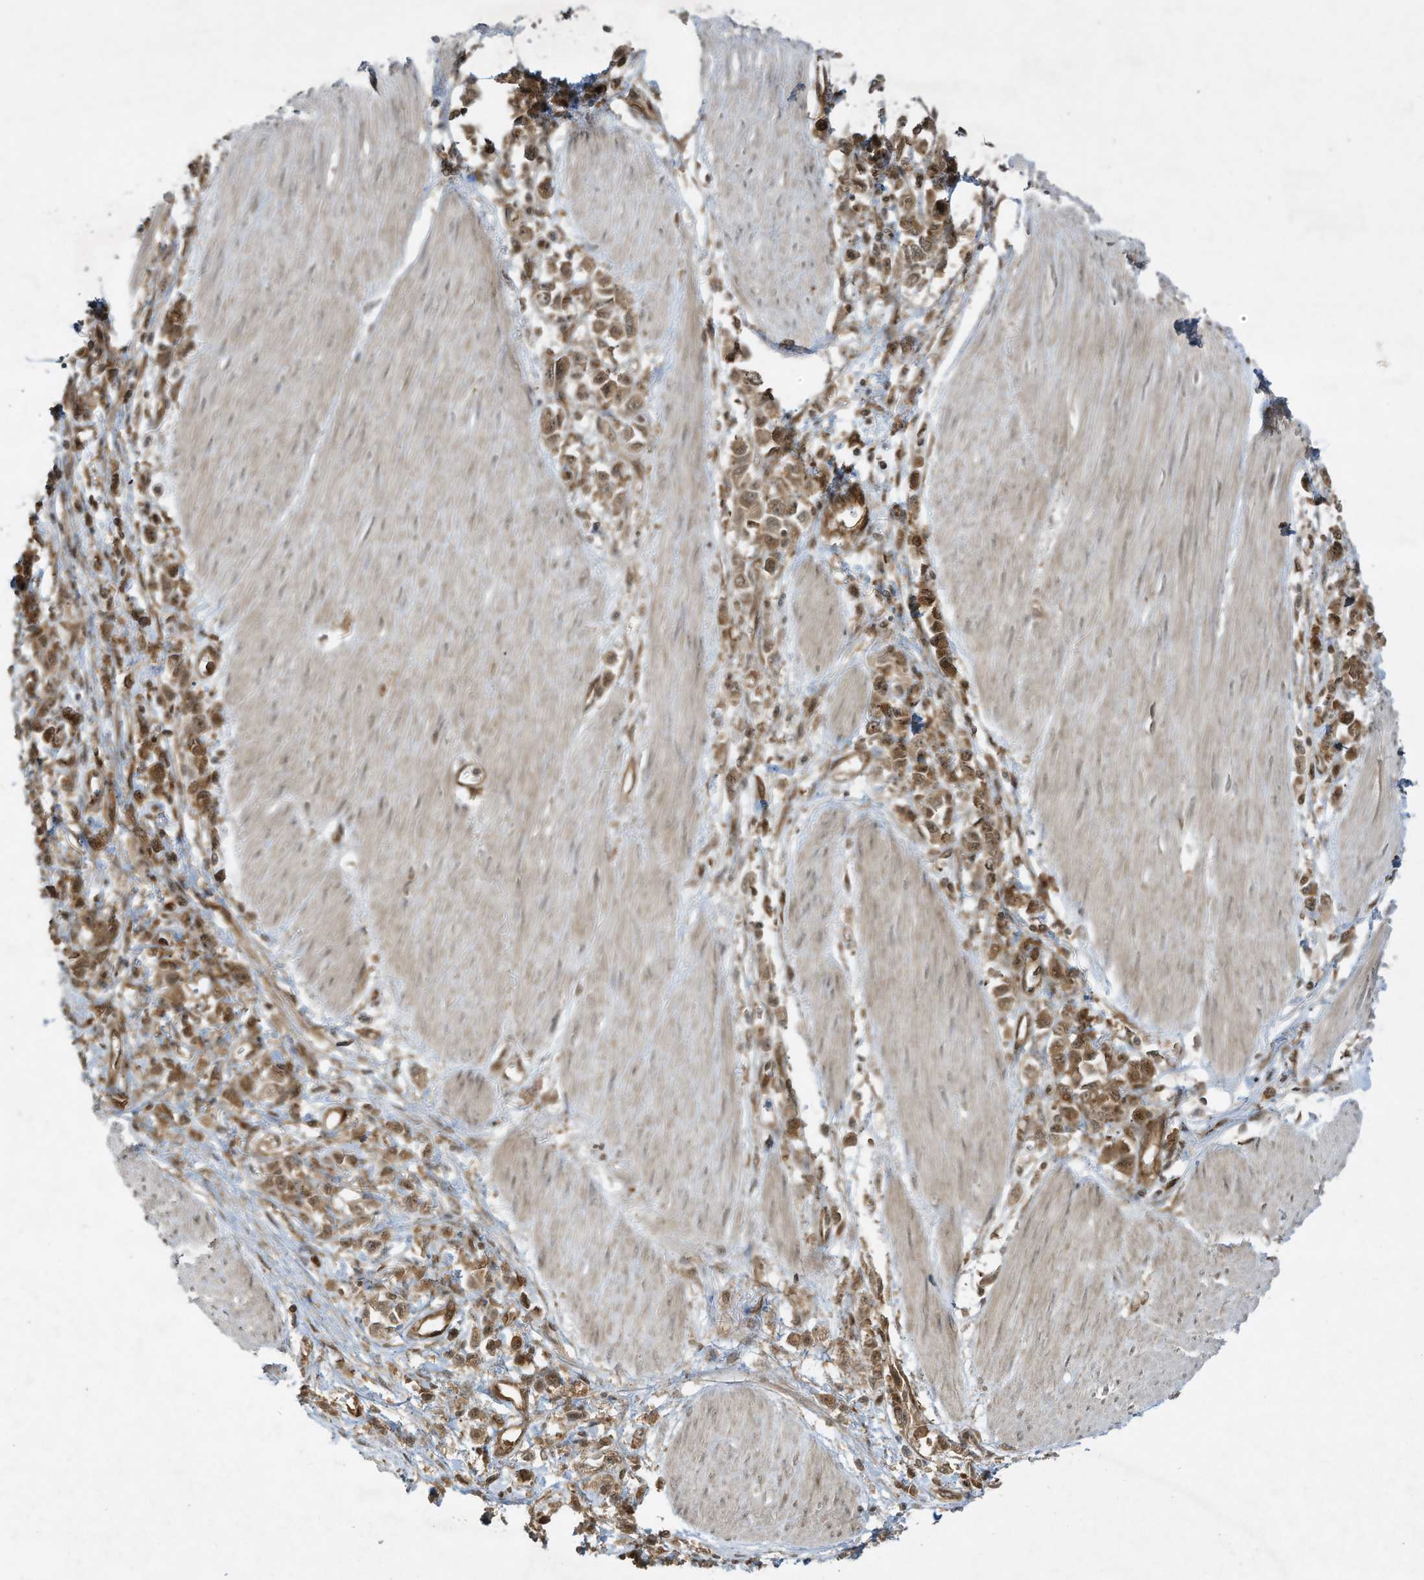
{"staining": {"intensity": "moderate", "quantity": ">75%", "location": "cytoplasmic/membranous,nuclear"}, "tissue": "stomach cancer", "cell_type": "Tumor cells", "image_type": "cancer", "snomed": [{"axis": "morphology", "description": "Adenocarcinoma, NOS"}, {"axis": "topography", "description": "Stomach"}], "caption": "Immunohistochemical staining of human stomach adenocarcinoma exhibits medium levels of moderate cytoplasmic/membranous and nuclear positivity in about >75% of tumor cells.", "gene": "CERT1", "patient": {"sex": "female", "age": 76}}